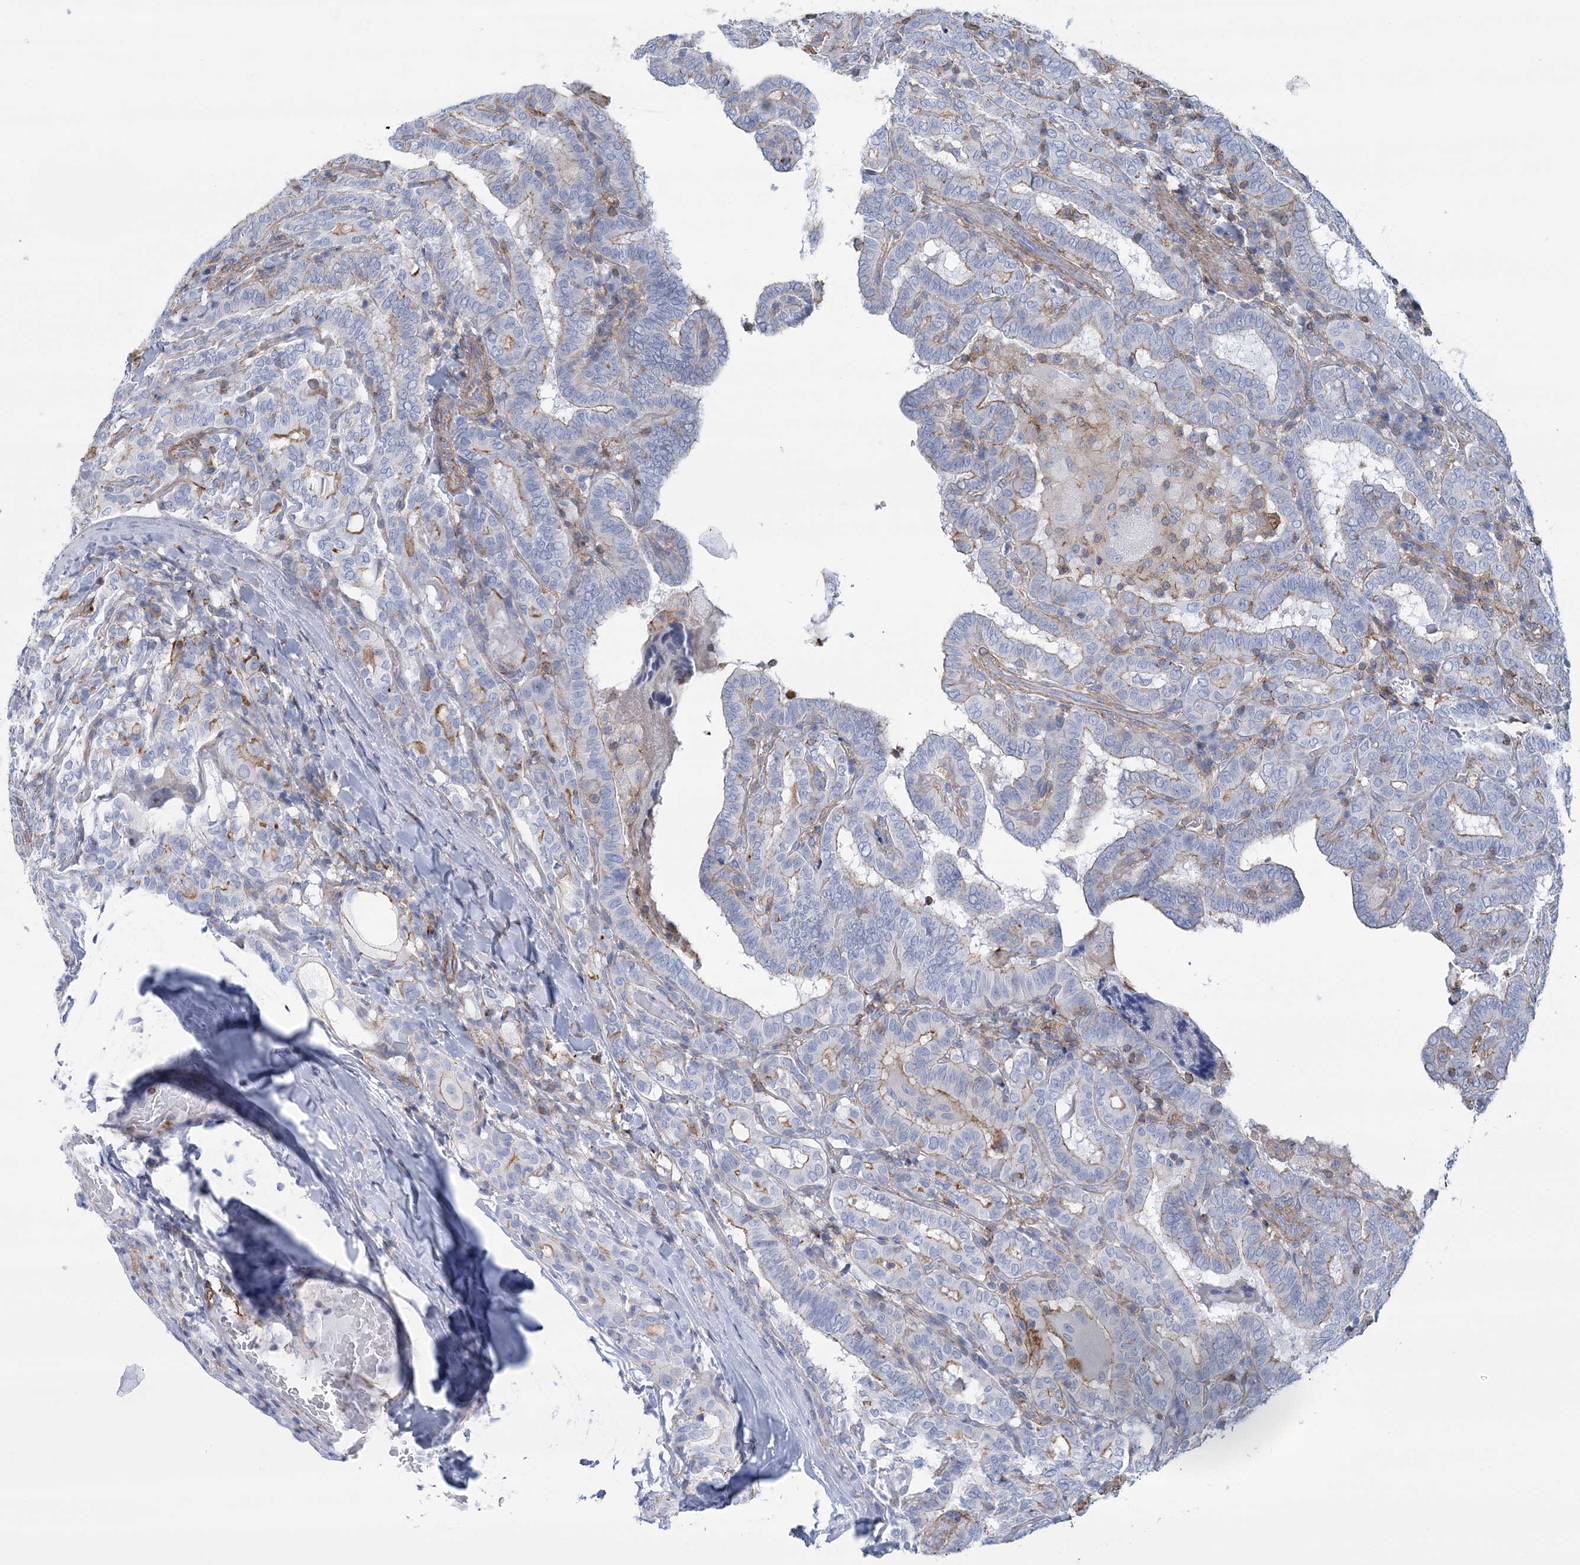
{"staining": {"intensity": "moderate", "quantity": "<25%", "location": "cytoplasmic/membranous"}, "tissue": "thyroid cancer", "cell_type": "Tumor cells", "image_type": "cancer", "snomed": [{"axis": "morphology", "description": "Papillary adenocarcinoma, NOS"}, {"axis": "topography", "description": "Thyroid gland"}], "caption": "Moderate cytoplasmic/membranous expression is seen in approximately <25% of tumor cells in thyroid cancer.", "gene": "C11orf21", "patient": {"sex": "female", "age": 72}}